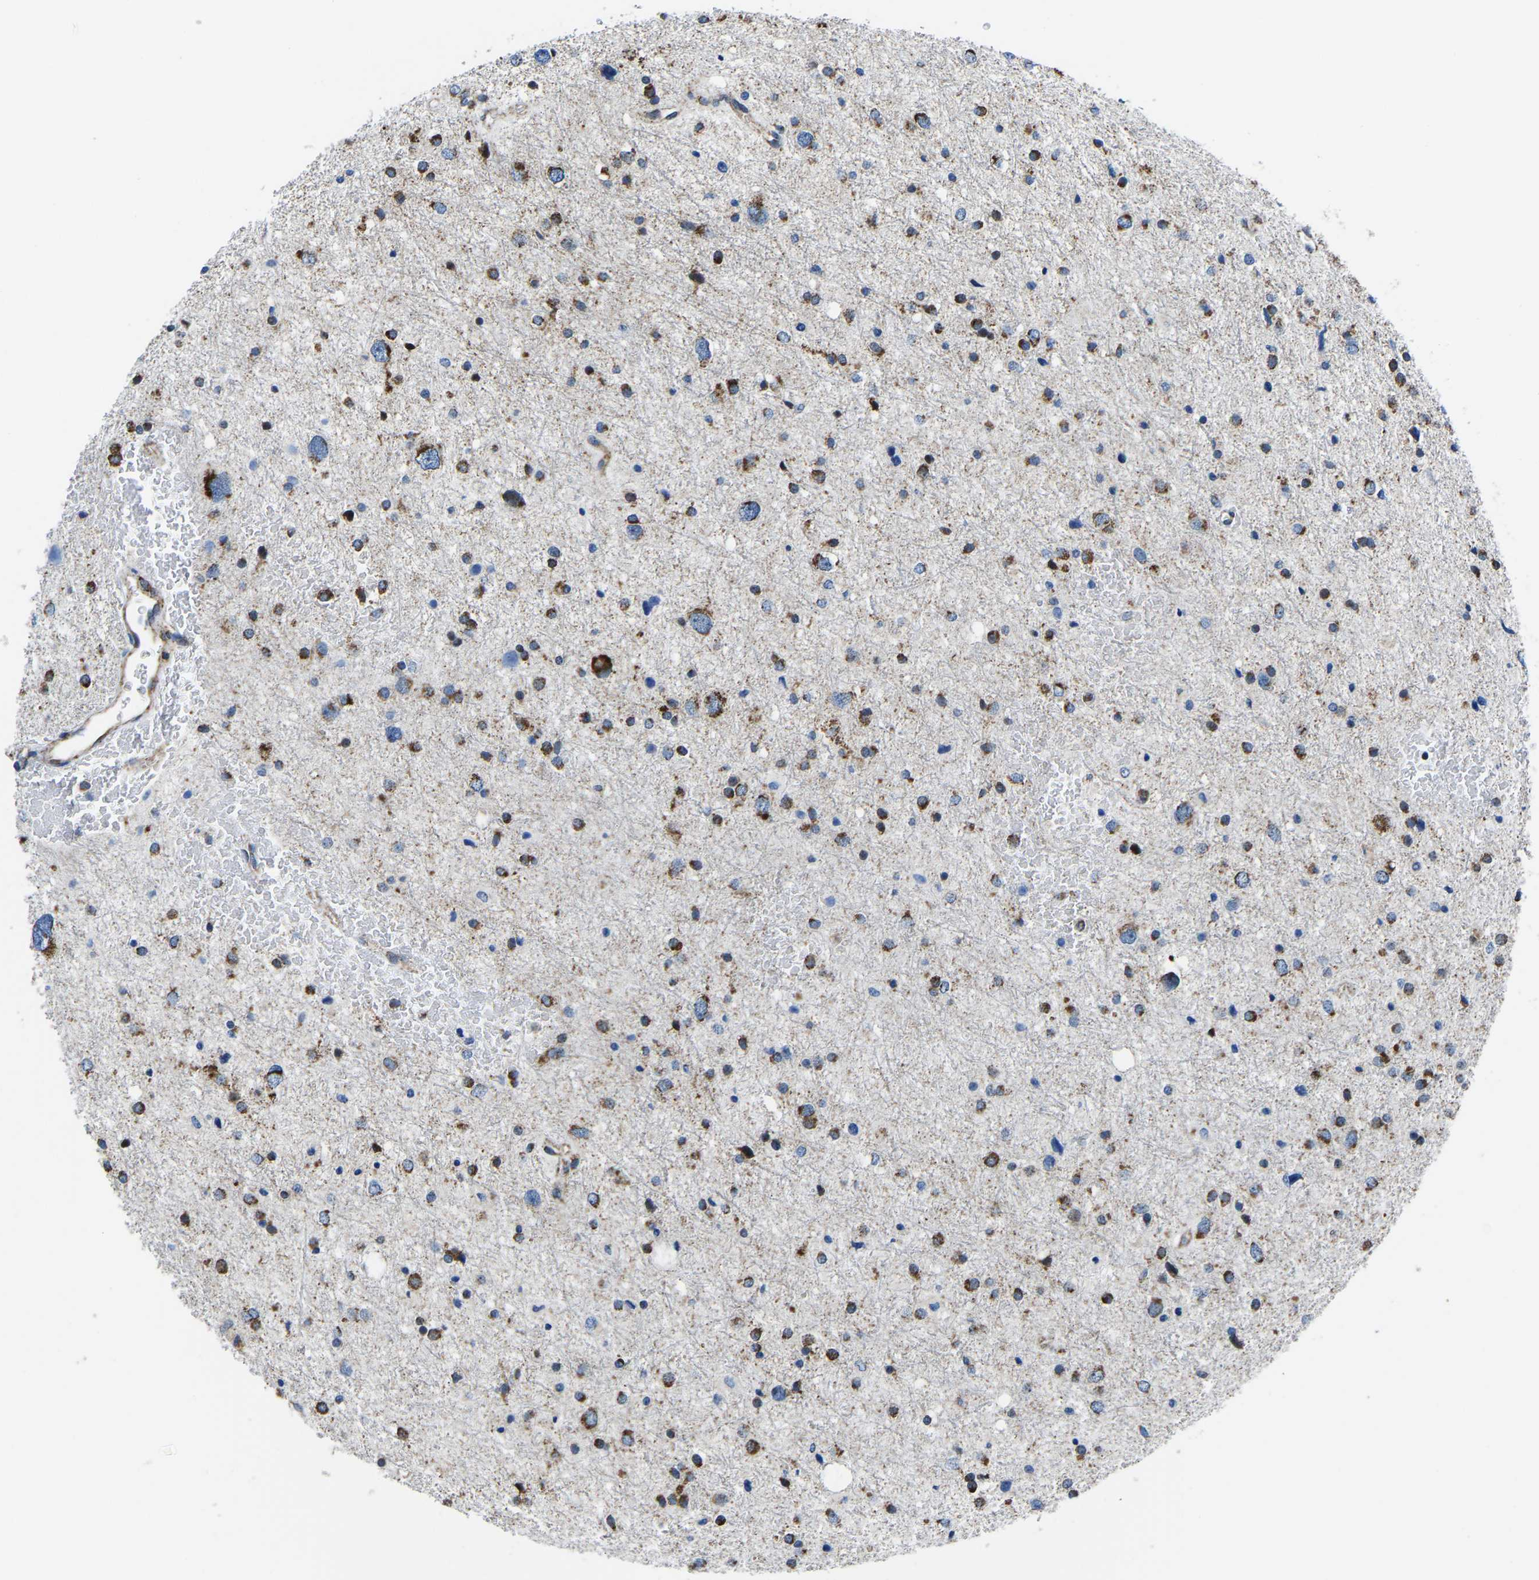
{"staining": {"intensity": "moderate", "quantity": ">75%", "location": "cytoplasmic/membranous"}, "tissue": "glioma", "cell_type": "Tumor cells", "image_type": "cancer", "snomed": [{"axis": "morphology", "description": "Glioma, malignant, Low grade"}, {"axis": "topography", "description": "Brain"}], "caption": "Human low-grade glioma (malignant) stained with a protein marker demonstrates moderate staining in tumor cells.", "gene": "BNIP3L", "patient": {"sex": "female", "age": 37}}